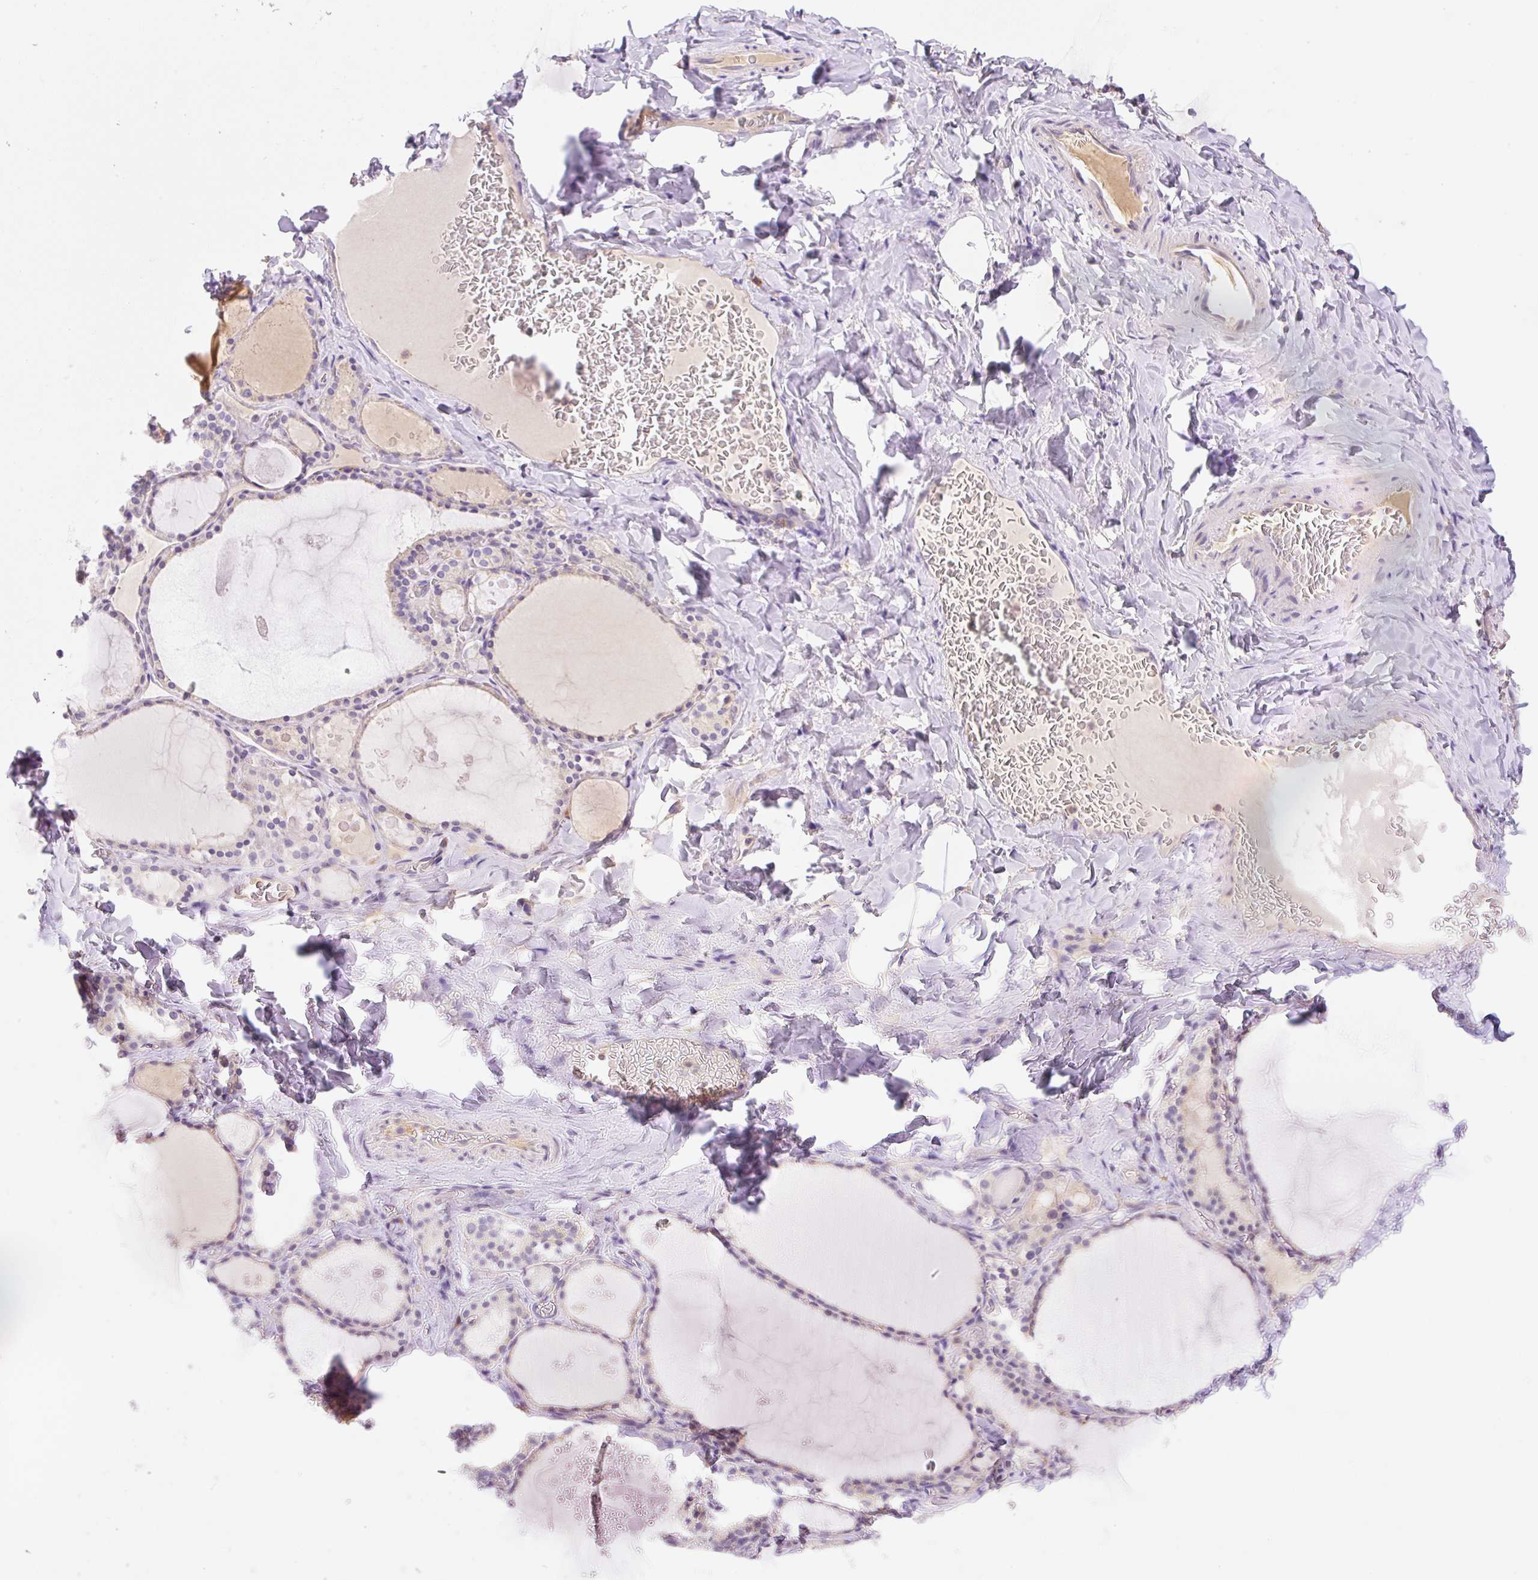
{"staining": {"intensity": "weak", "quantity": "25%-75%", "location": "cytoplasmic/membranous"}, "tissue": "thyroid gland", "cell_type": "Glandular cells", "image_type": "normal", "snomed": [{"axis": "morphology", "description": "Normal tissue, NOS"}, {"axis": "topography", "description": "Thyroid gland"}], "caption": "A micrograph showing weak cytoplasmic/membranous positivity in about 25%-75% of glandular cells in normal thyroid gland, as visualized by brown immunohistochemical staining.", "gene": "DENND5A", "patient": {"sex": "male", "age": 56}}